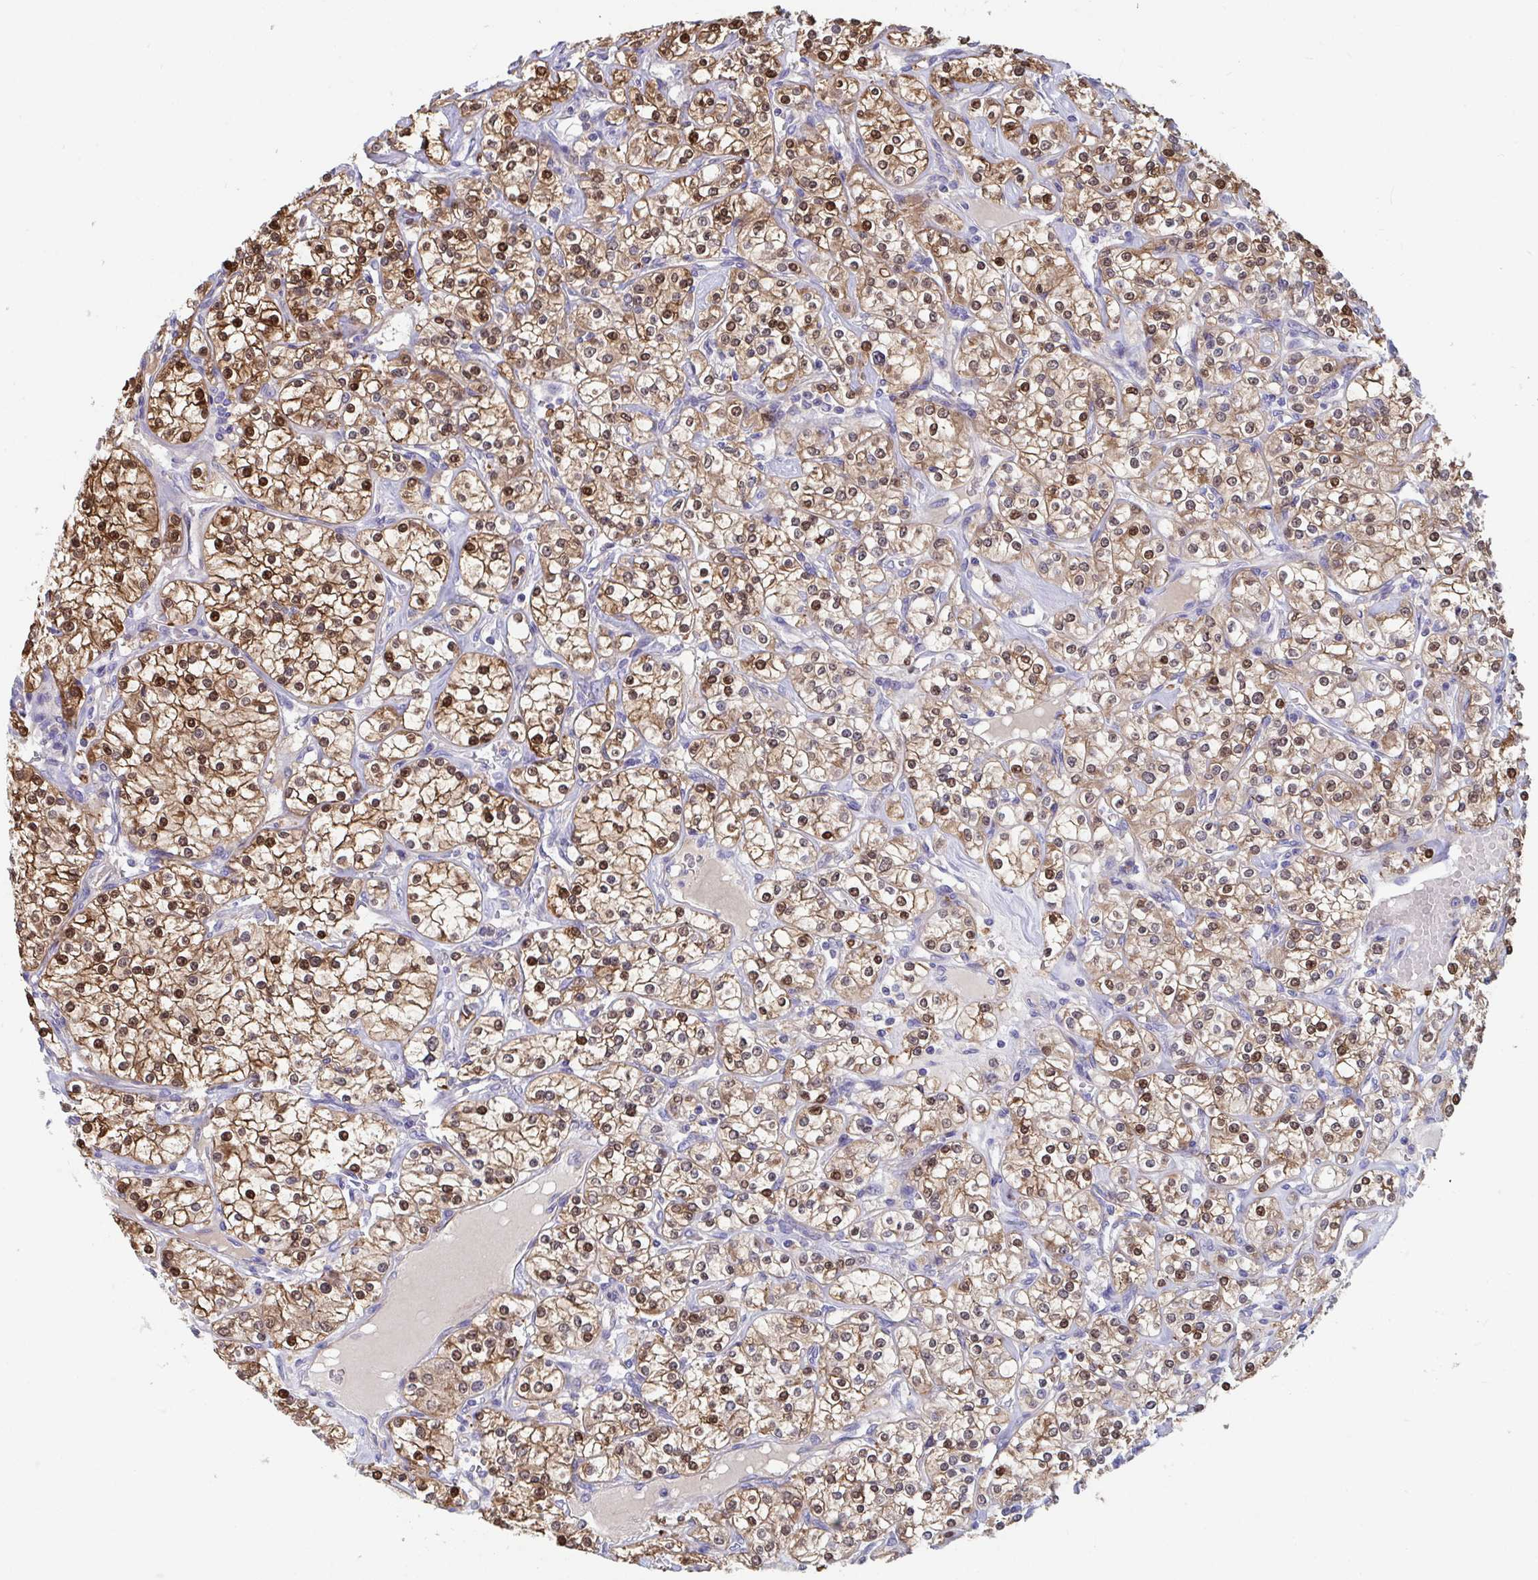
{"staining": {"intensity": "strong", "quantity": ">75%", "location": "cytoplasmic/membranous,nuclear"}, "tissue": "renal cancer", "cell_type": "Tumor cells", "image_type": "cancer", "snomed": [{"axis": "morphology", "description": "Adenocarcinoma, NOS"}, {"axis": "topography", "description": "Kidney"}], "caption": "Immunohistochemistry (IHC) of adenocarcinoma (renal) displays high levels of strong cytoplasmic/membranous and nuclear staining in approximately >75% of tumor cells.", "gene": "P2RX3", "patient": {"sex": "male", "age": 77}}